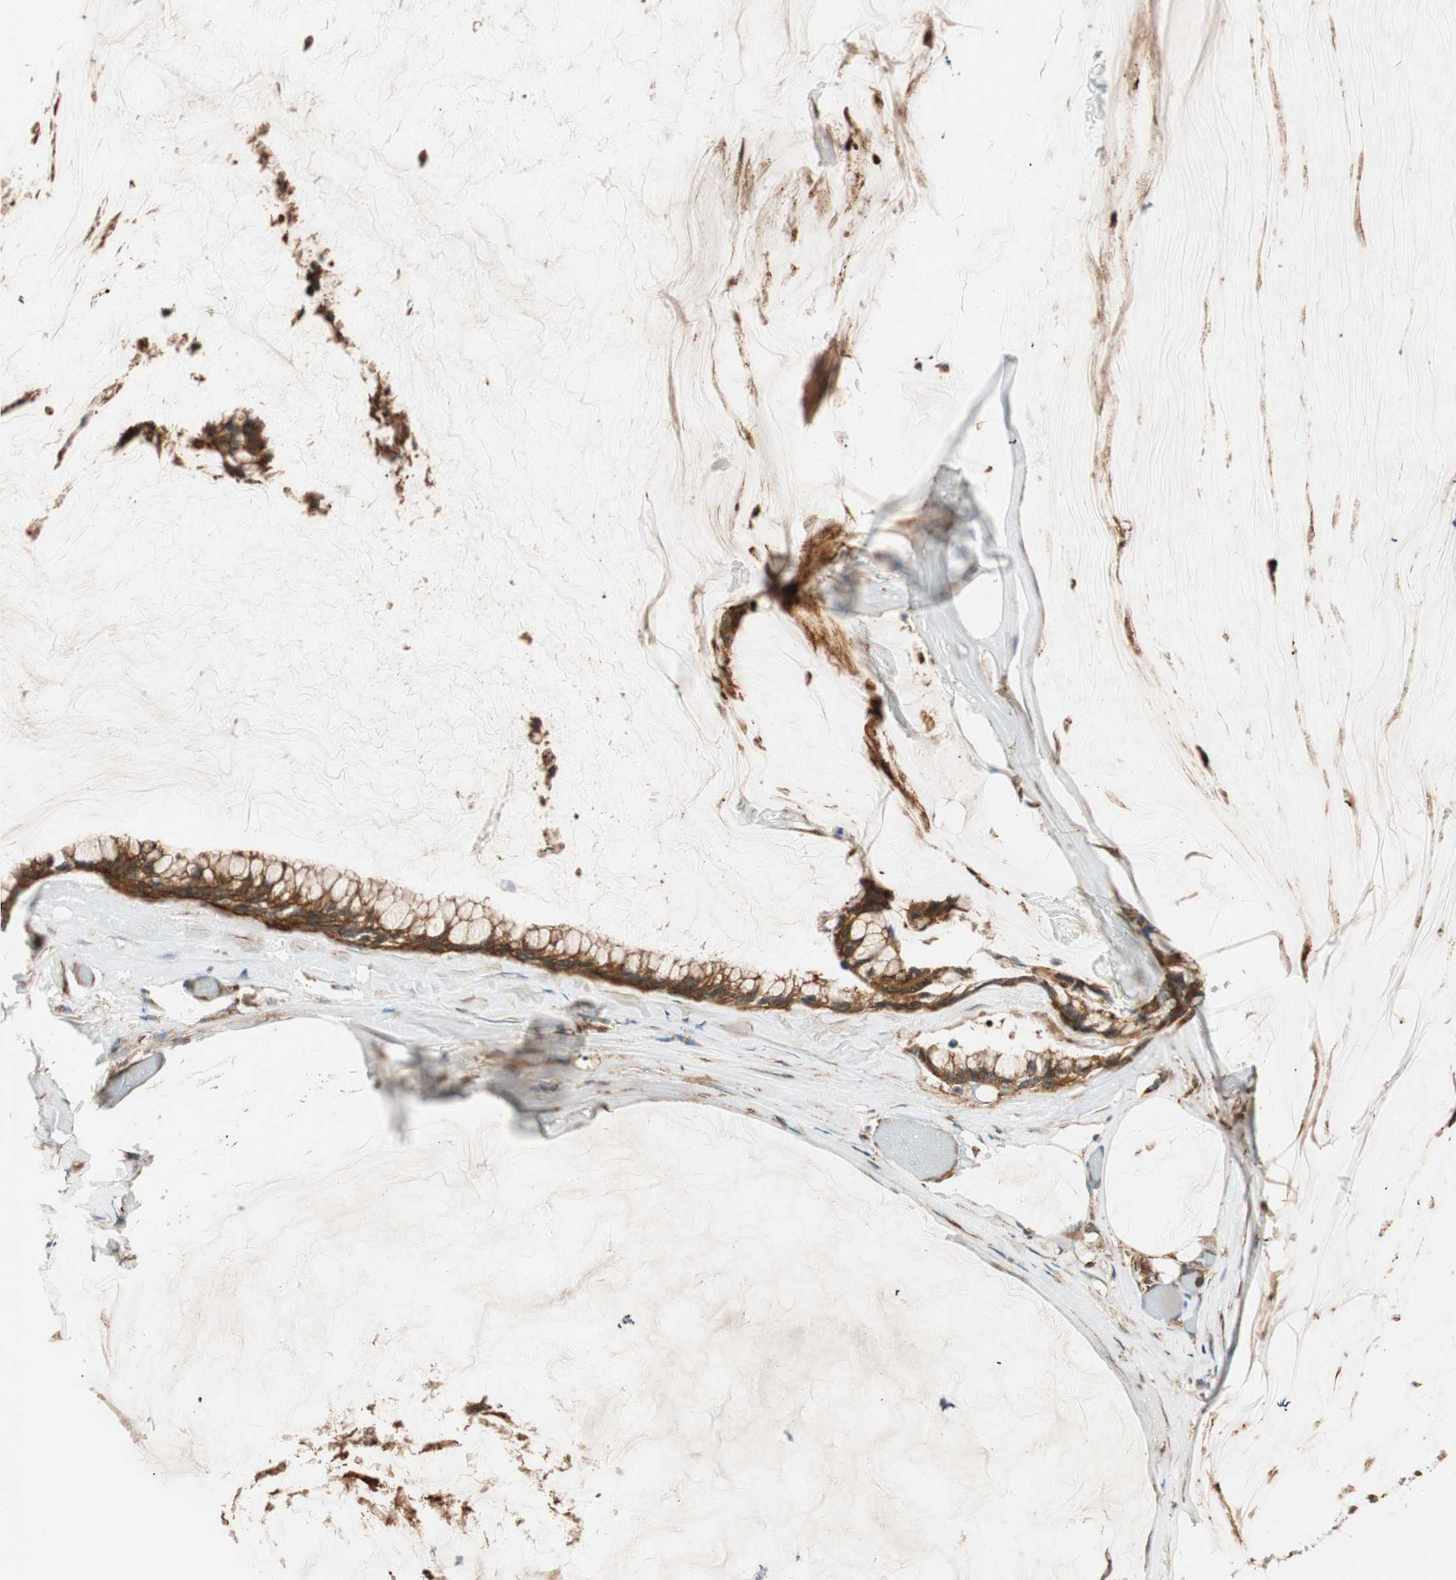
{"staining": {"intensity": "strong", "quantity": ">75%", "location": "cytoplasmic/membranous"}, "tissue": "ovarian cancer", "cell_type": "Tumor cells", "image_type": "cancer", "snomed": [{"axis": "morphology", "description": "Cystadenocarcinoma, mucinous, NOS"}, {"axis": "topography", "description": "Ovary"}], "caption": "Tumor cells demonstrate high levels of strong cytoplasmic/membranous positivity in about >75% of cells in human mucinous cystadenocarcinoma (ovarian).", "gene": "ABI1", "patient": {"sex": "female", "age": 39}}